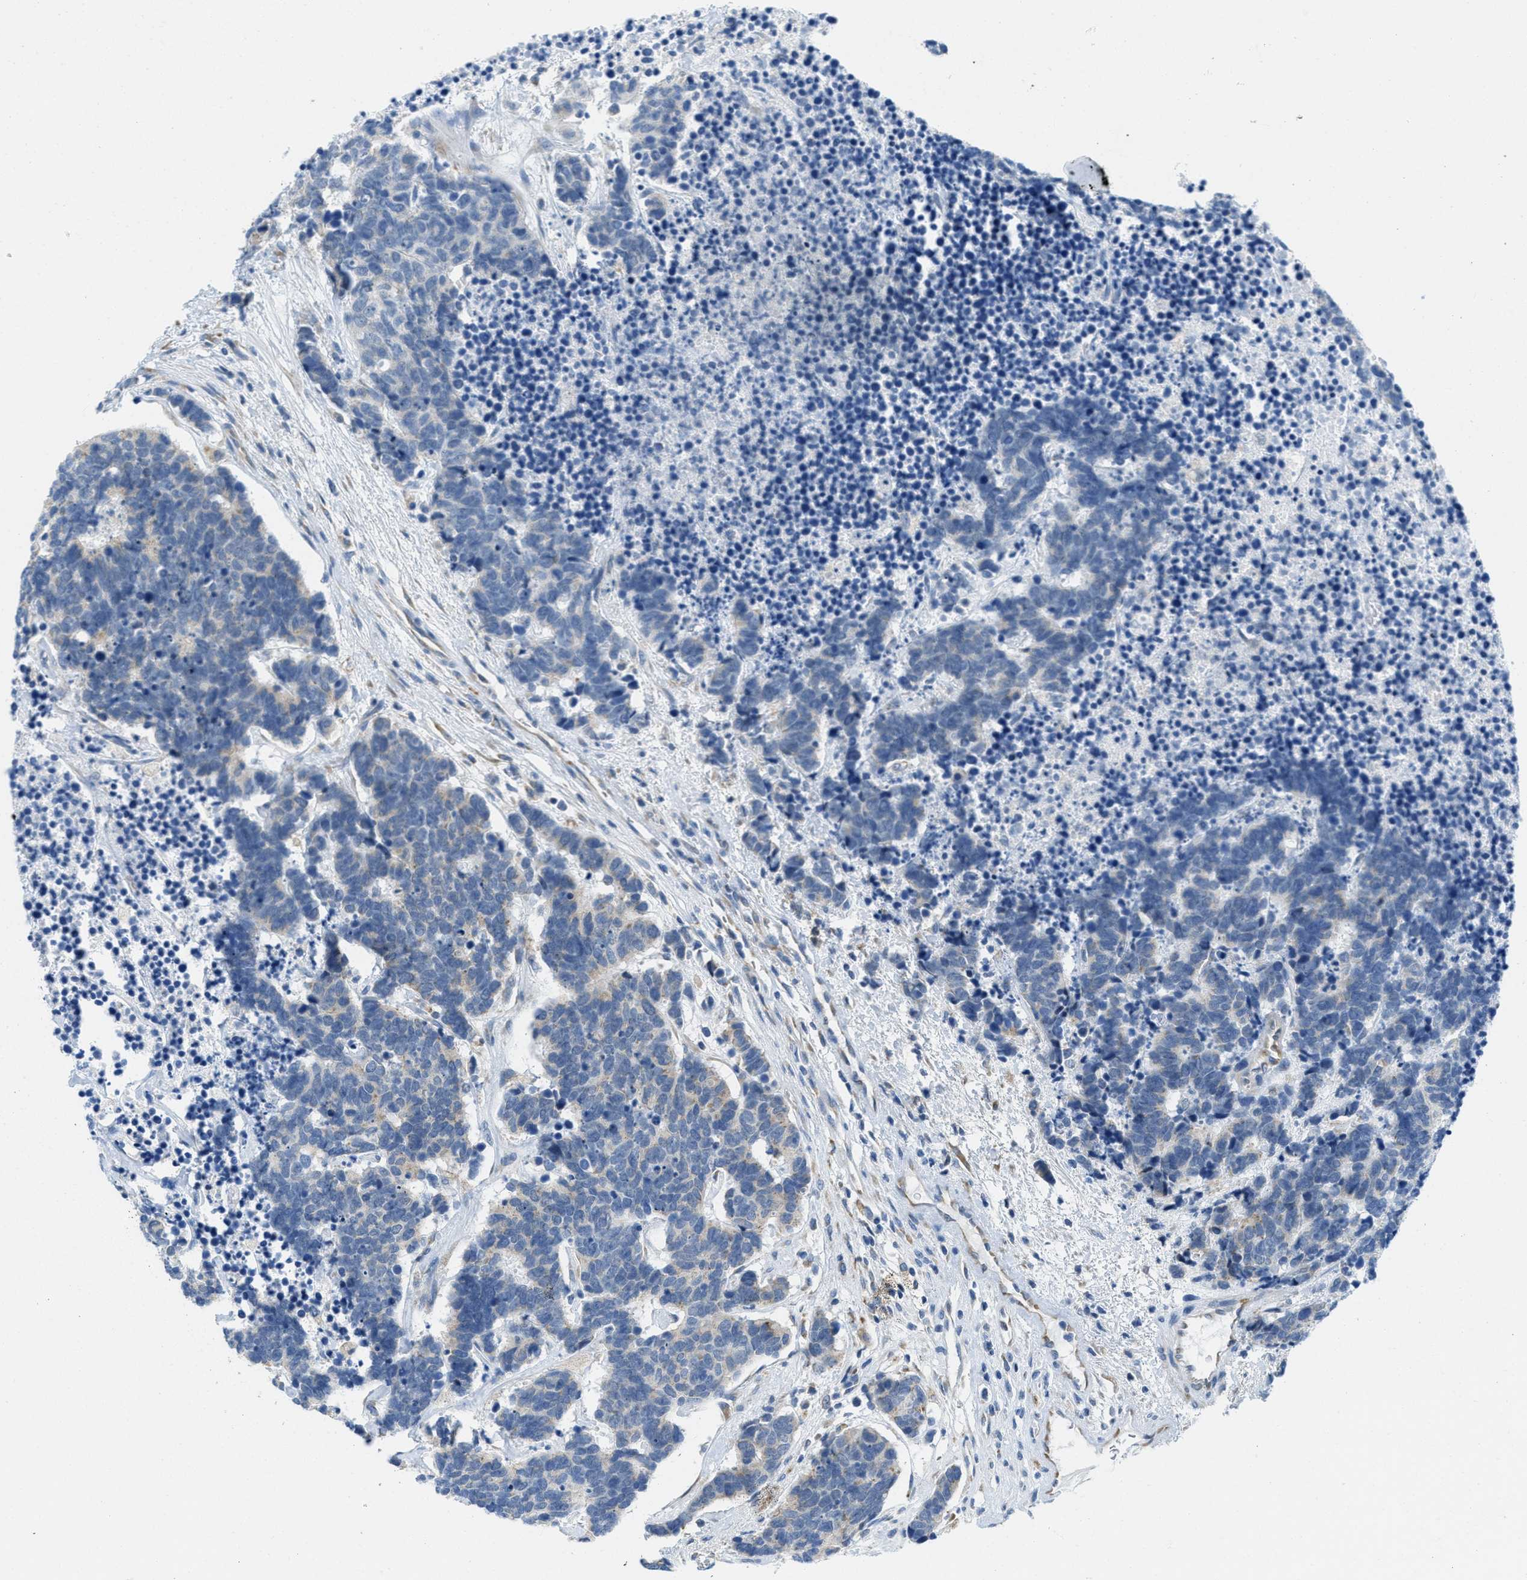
{"staining": {"intensity": "negative", "quantity": "none", "location": "none"}, "tissue": "carcinoid", "cell_type": "Tumor cells", "image_type": "cancer", "snomed": [{"axis": "morphology", "description": "Carcinoma, NOS"}, {"axis": "morphology", "description": "Carcinoid, malignant, NOS"}, {"axis": "topography", "description": "Urinary bladder"}], "caption": "Carcinoma stained for a protein using immunohistochemistry (IHC) demonstrates no positivity tumor cells.", "gene": "PTDSS1", "patient": {"sex": "male", "age": 57}}